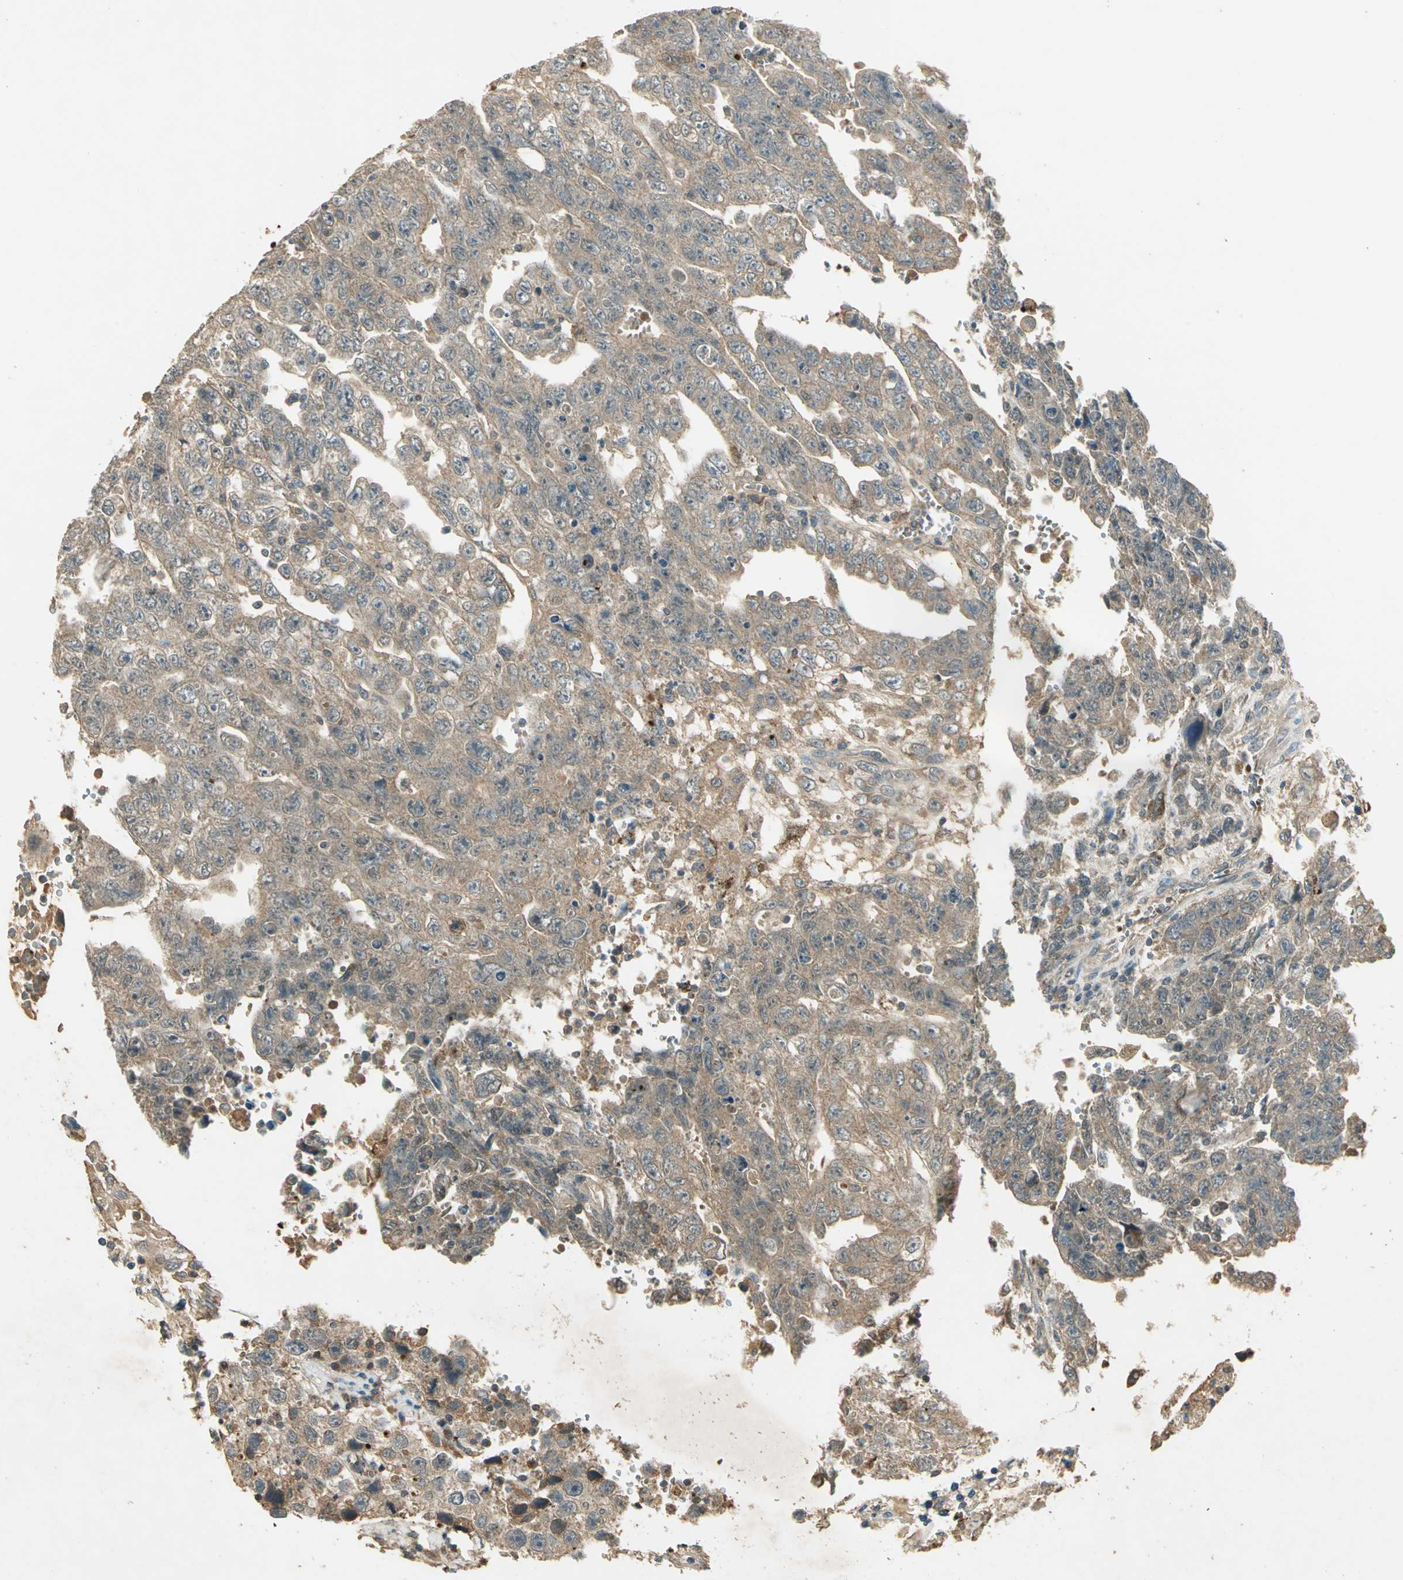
{"staining": {"intensity": "moderate", "quantity": ">75%", "location": "cytoplasmic/membranous"}, "tissue": "testis cancer", "cell_type": "Tumor cells", "image_type": "cancer", "snomed": [{"axis": "morphology", "description": "Carcinoma, Embryonal, NOS"}, {"axis": "topography", "description": "Testis"}], "caption": "The histopathology image exhibits immunohistochemical staining of testis cancer. There is moderate cytoplasmic/membranous expression is identified in about >75% of tumor cells.", "gene": "KEAP1", "patient": {"sex": "male", "age": 28}}